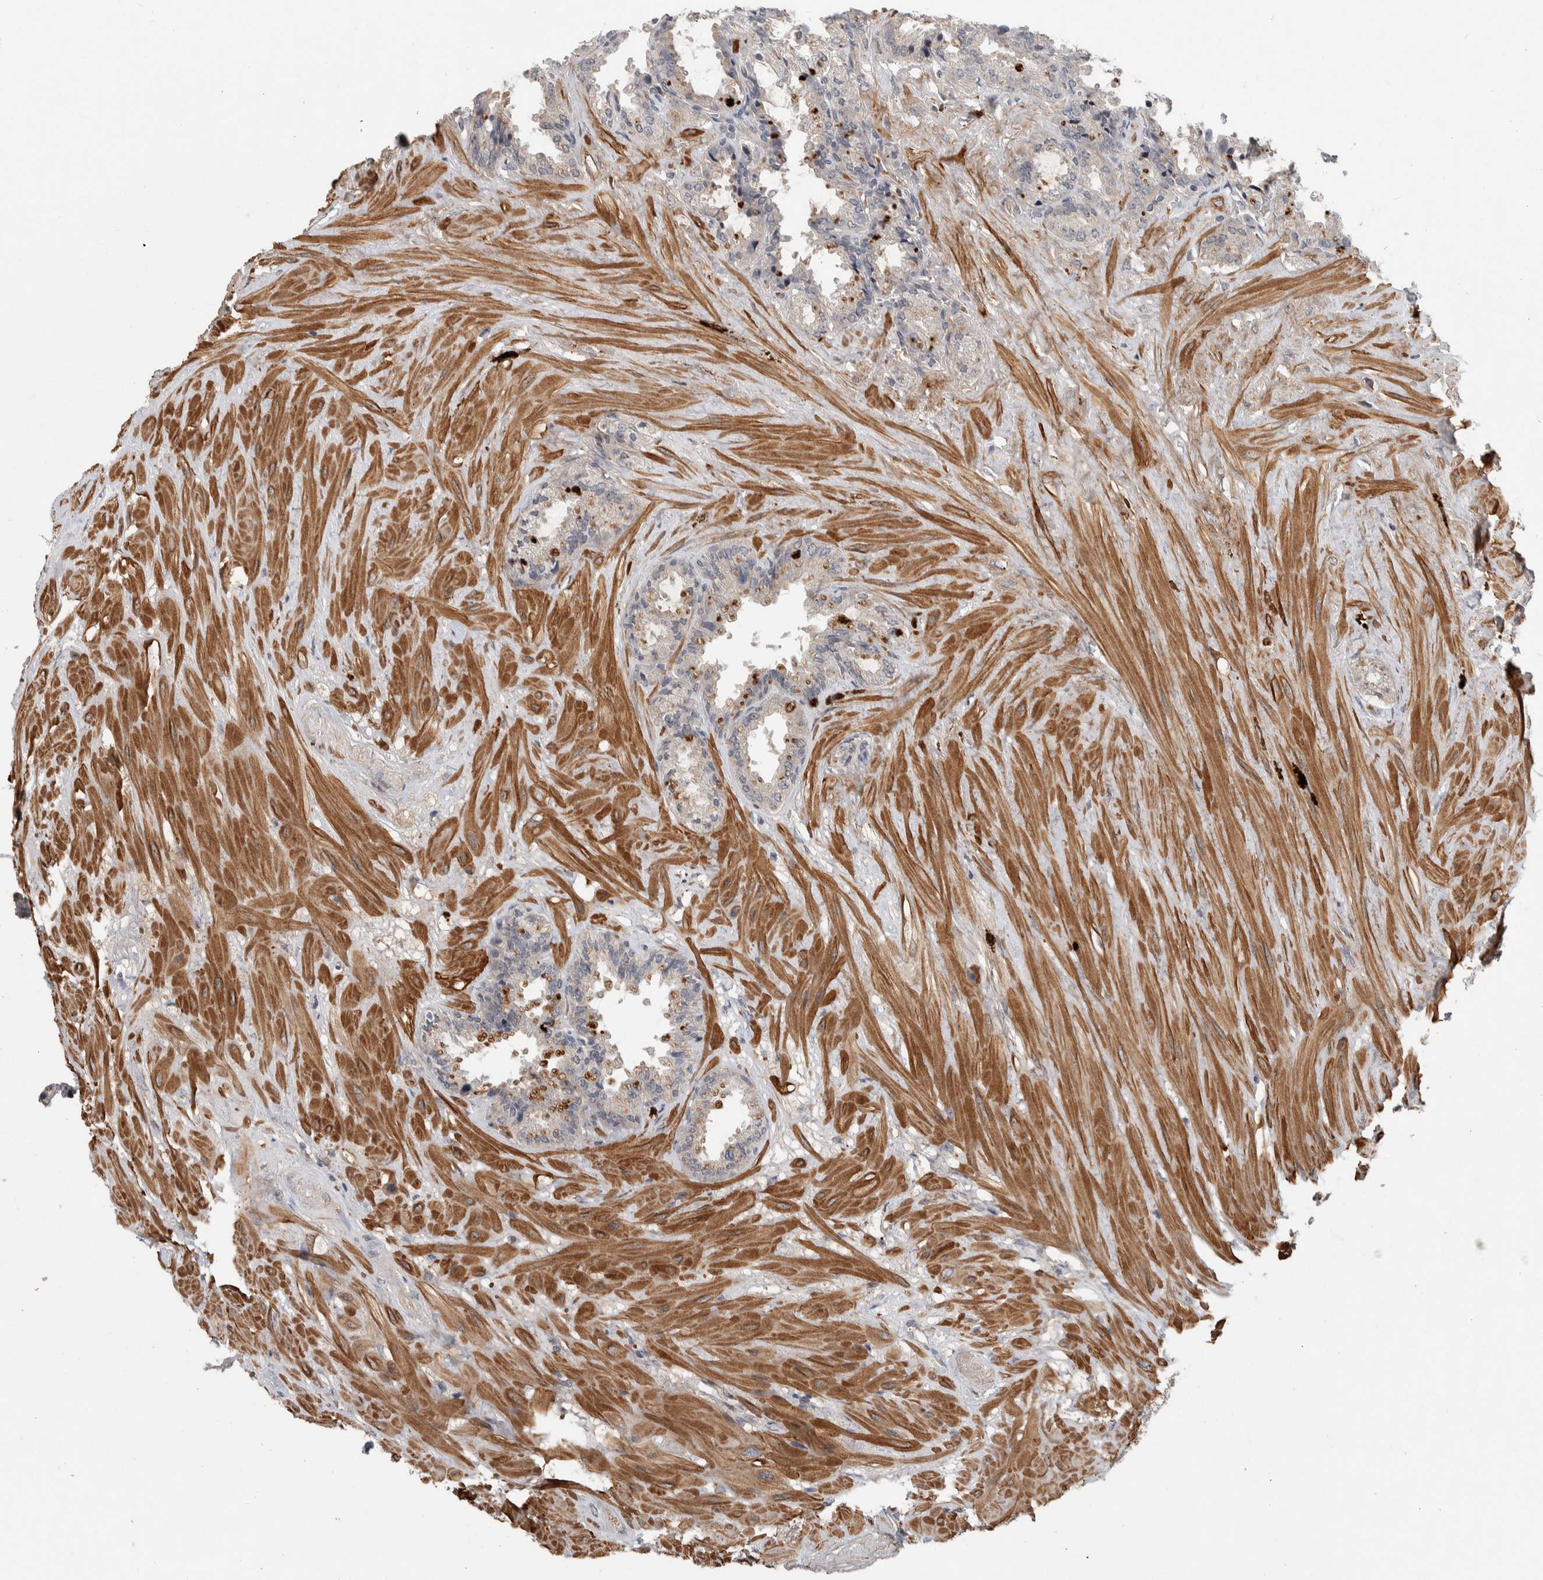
{"staining": {"intensity": "moderate", "quantity": "<25%", "location": "cytoplasmic/membranous"}, "tissue": "seminal vesicle", "cell_type": "Glandular cells", "image_type": "normal", "snomed": [{"axis": "morphology", "description": "Normal tissue, NOS"}, {"axis": "topography", "description": "Seminal veicle"}], "caption": "Immunohistochemical staining of benign seminal vesicle reveals low levels of moderate cytoplasmic/membranous positivity in approximately <25% of glandular cells. Using DAB (3,3'-diaminobenzidine) (brown) and hematoxylin (blue) stains, captured at high magnification using brightfield microscopy.", "gene": "CHRM3", "patient": {"sex": "male", "age": 46}}